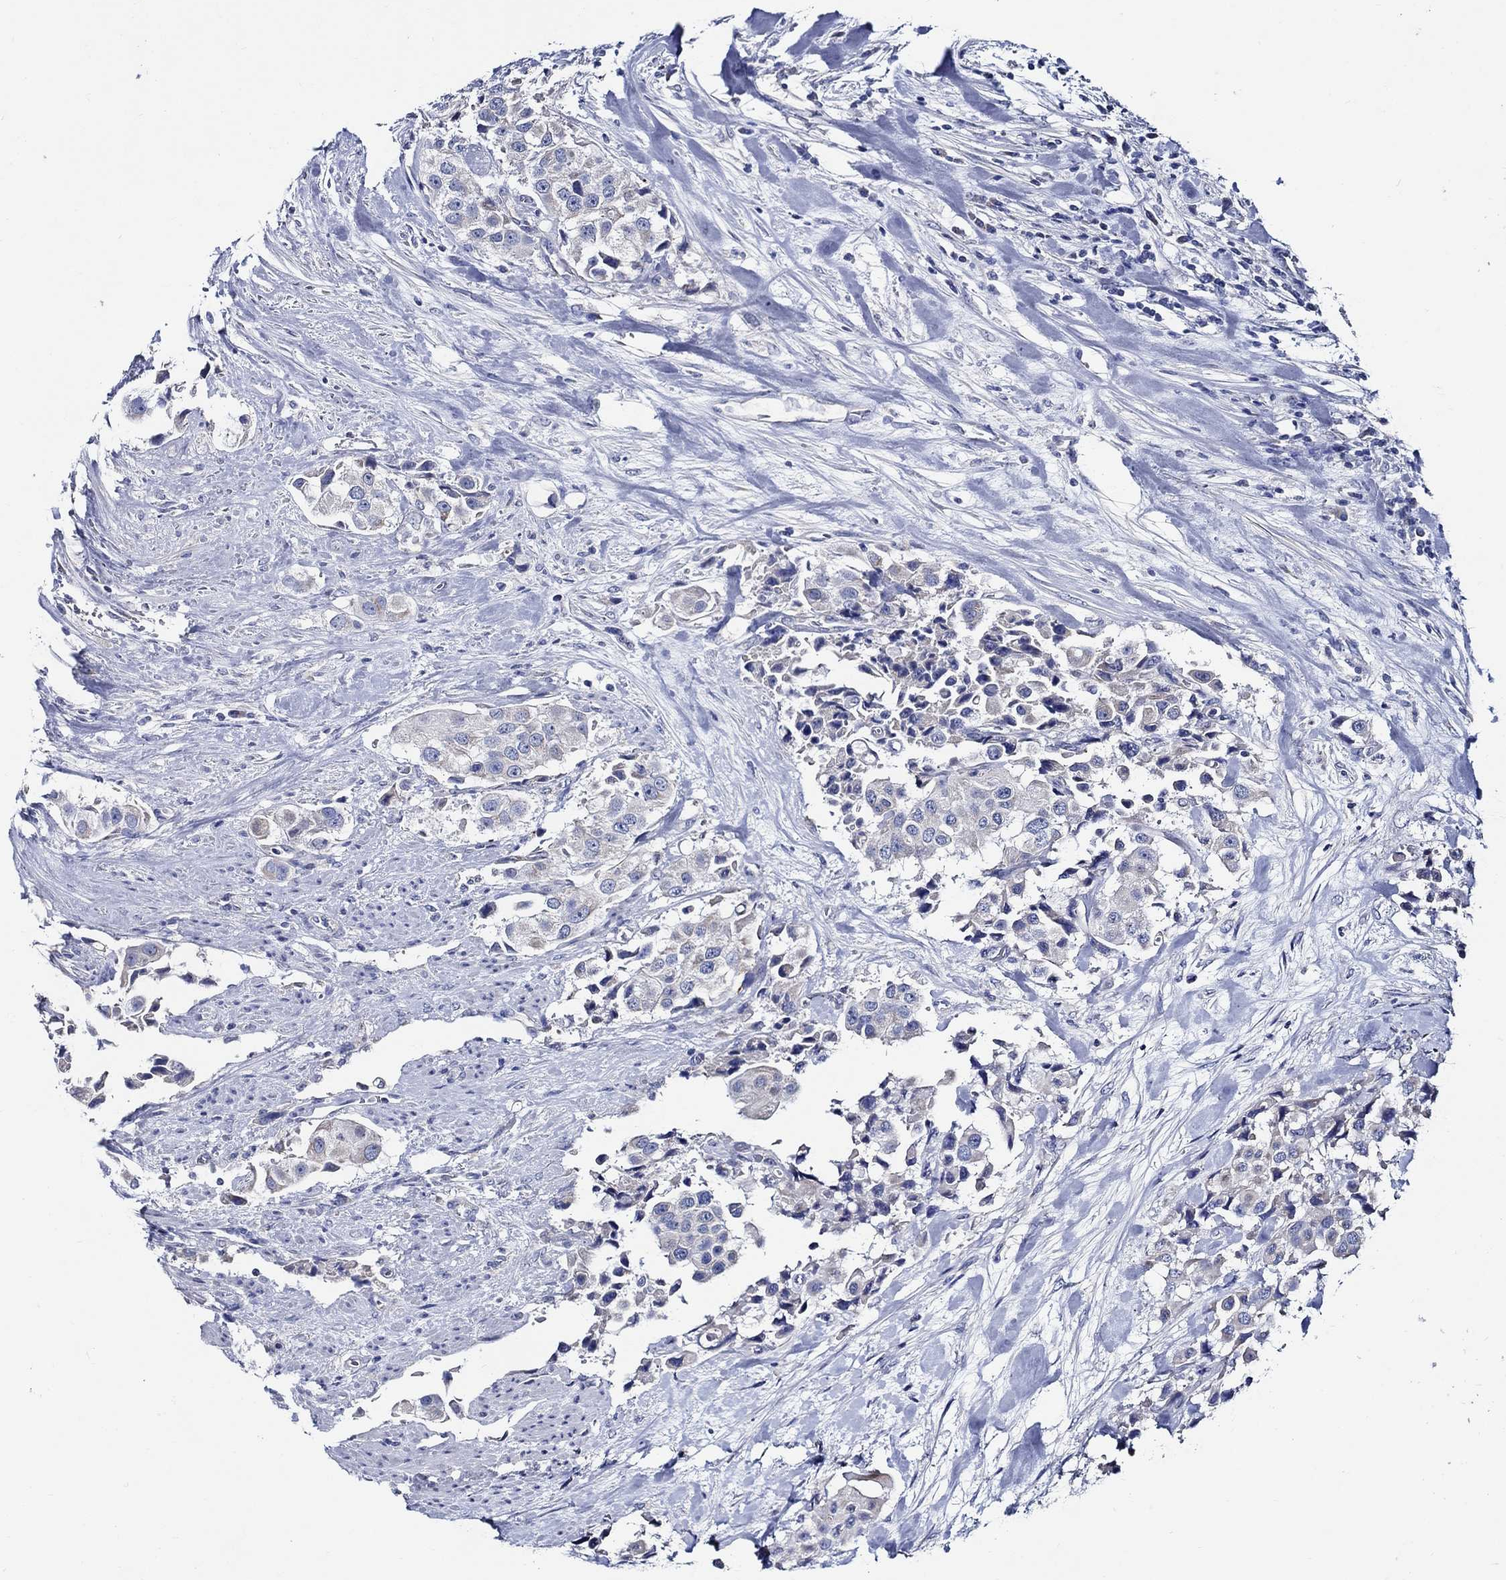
{"staining": {"intensity": "negative", "quantity": "none", "location": "none"}, "tissue": "urothelial cancer", "cell_type": "Tumor cells", "image_type": "cancer", "snomed": [{"axis": "morphology", "description": "Urothelial carcinoma, High grade"}, {"axis": "topography", "description": "Urinary bladder"}], "caption": "Protein analysis of urothelial cancer reveals no significant staining in tumor cells.", "gene": "SKOR1", "patient": {"sex": "female", "age": 64}}